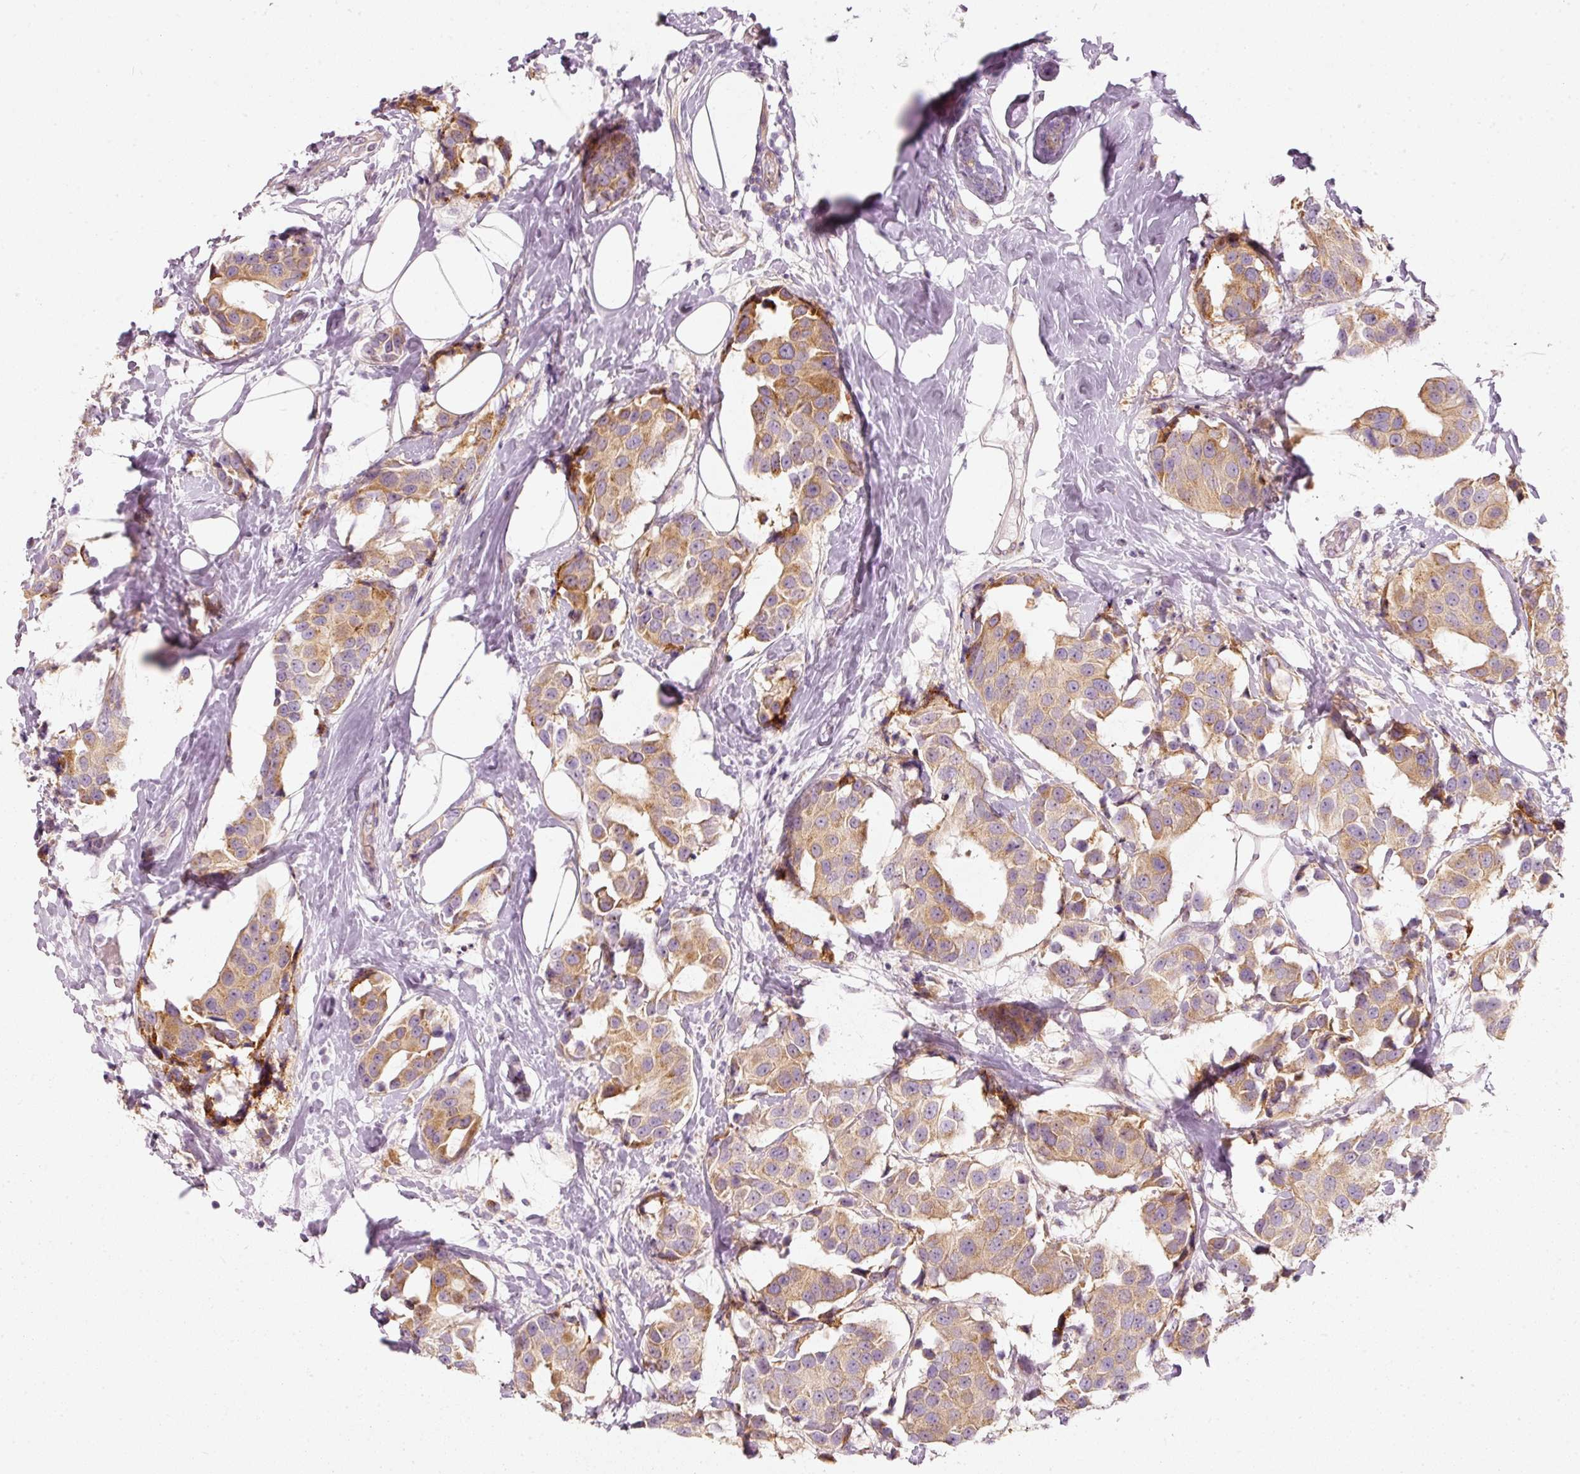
{"staining": {"intensity": "moderate", "quantity": ">75%", "location": "cytoplasmic/membranous"}, "tissue": "breast cancer", "cell_type": "Tumor cells", "image_type": "cancer", "snomed": [{"axis": "morphology", "description": "Normal tissue, NOS"}, {"axis": "morphology", "description": "Duct carcinoma"}, {"axis": "topography", "description": "Breast"}], "caption": "Human intraductal carcinoma (breast) stained with a brown dye exhibits moderate cytoplasmic/membranous positive positivity in approximately >75% of tumor cells.", "gene": "SLC20A1", "patient": {"sex": "female", "age": 39}}